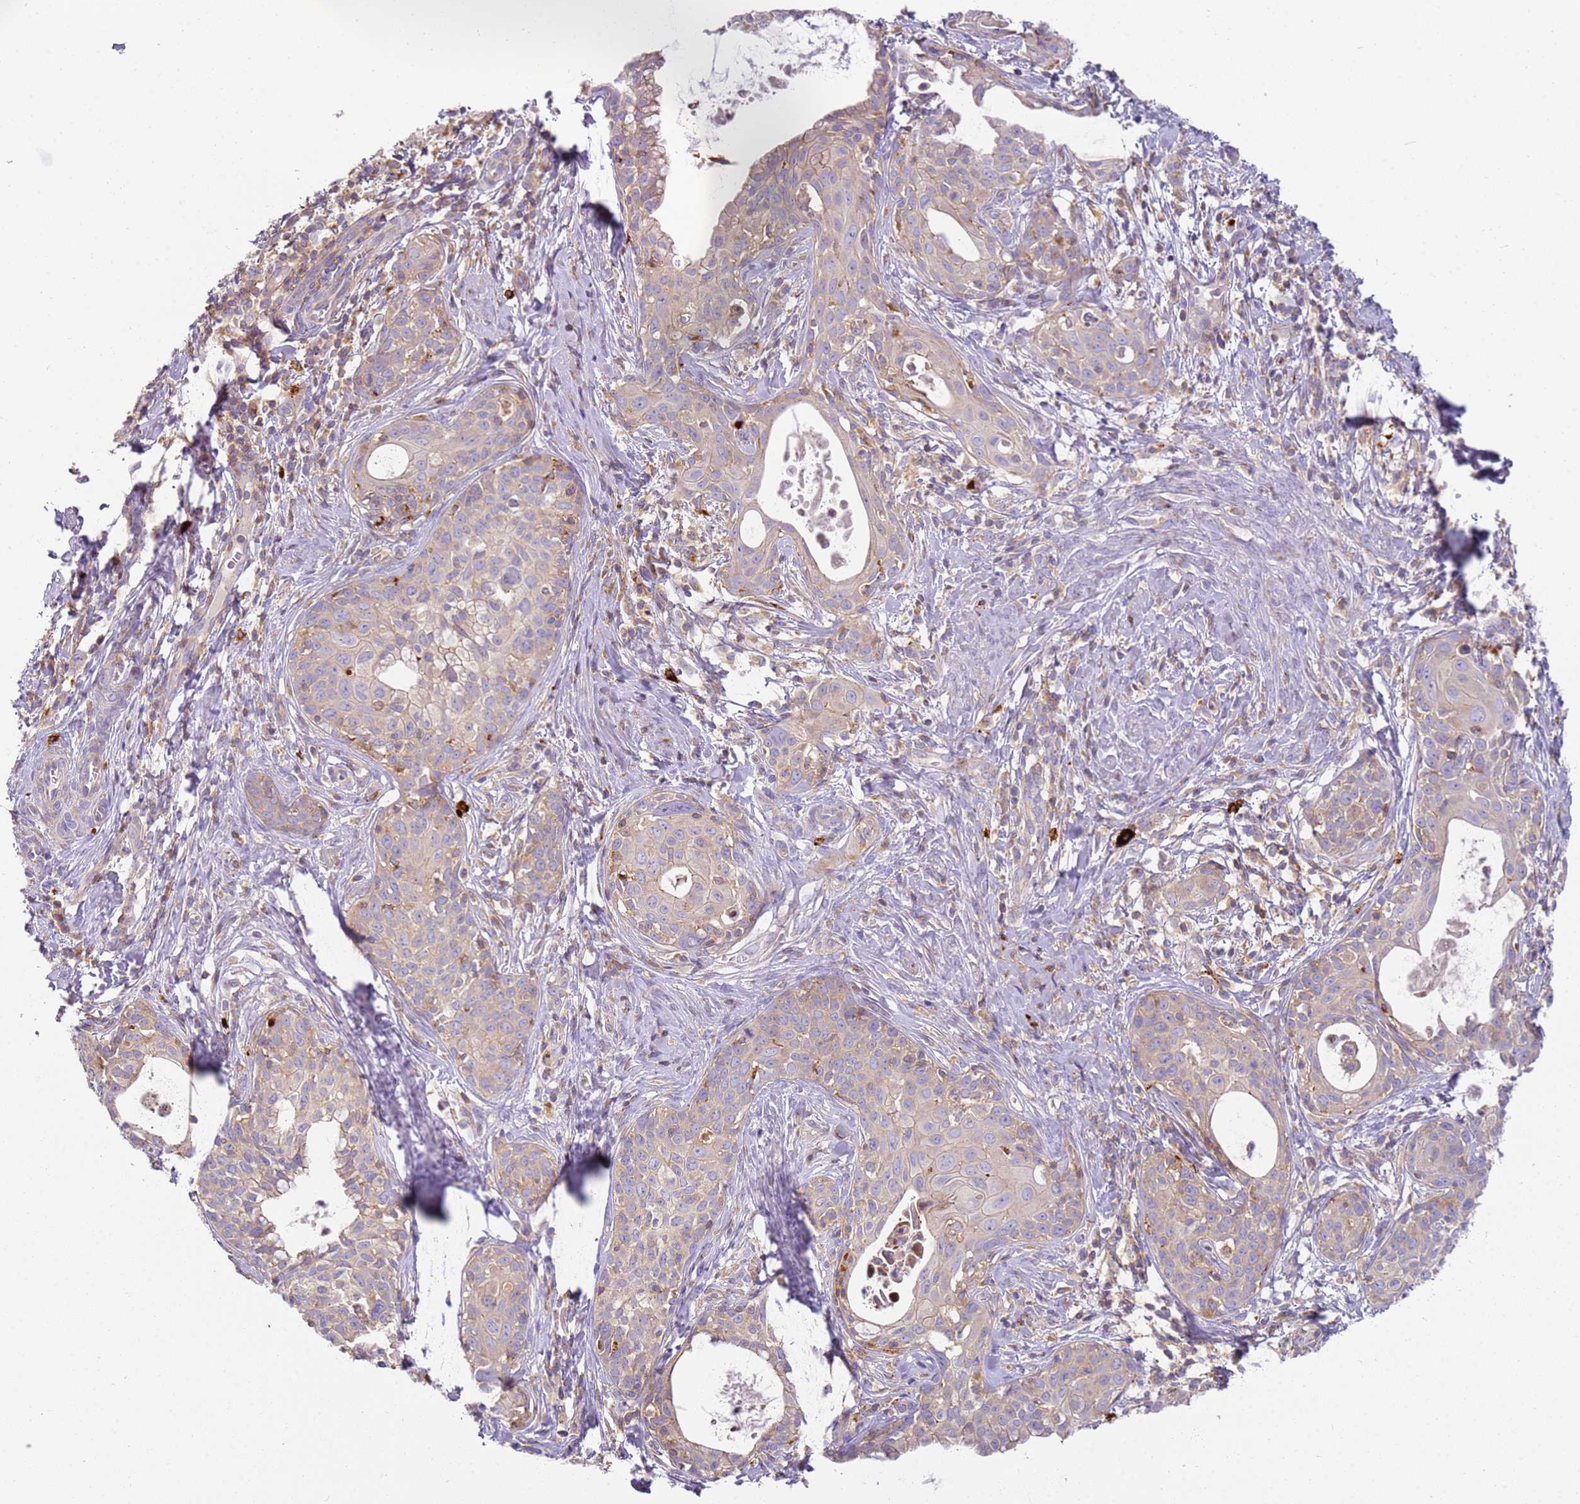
{"staining": {"intensity": "weak", "quantity": "25%-75%", "location": "cytoplasmic/membranous"}, "tissue": "cervical cancer", "cell_type": "Tumor cells", "image_type": "cancer", "snomed": [{"axis": "morphology", "description": "Squamous cell carcinoma, NOS"}, {"axis": "topography", "description": "Cervix"}], "caption": "IHC histopathology image of human cervical cancer stained for a protein (brown), which shows low levels of weak cytoplasmic/membranous expression in approximately 25%-75% of tumor cells.", "gene": "FPR1", "patient": {"sex": "female", "age": 52}}